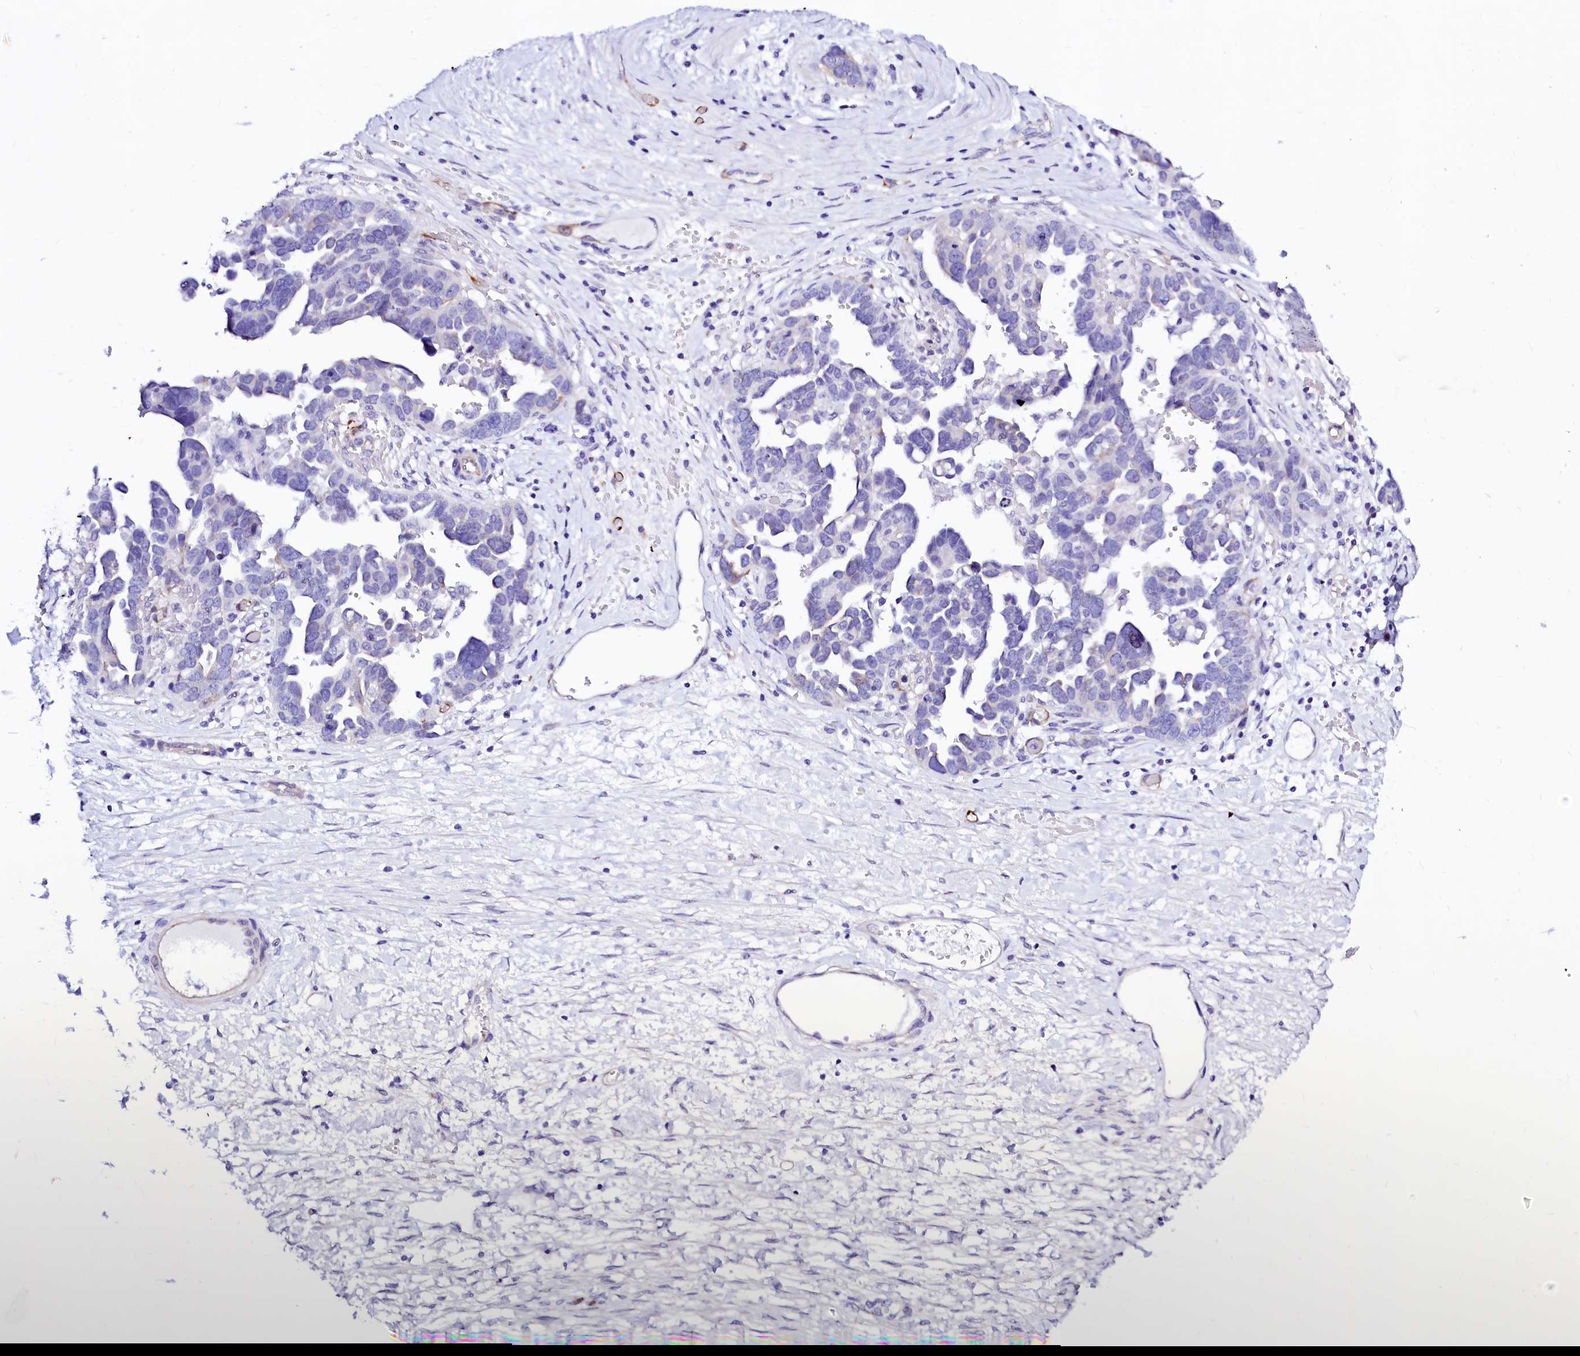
{"staining": {"intensity": "negative", "quantity": "none", "location": "none"}, "tissue": "ovarian cancer", "cell_type": "Tumor cells", "image_type": "cancer", "snomed": [{"axis": "morphology", "description": "Cystadenocarcinoma, serous, NOS"}, {"axis": "topography", "description": "Ovary"}], "caption": "DAB immunohistochemical staining of ovarian cancer (serous cystadenocarcinoma) demonstrates no significant expression in tumor cells.", "gene": "SFR1", "patient": {"sex": "female", "age": 54}}